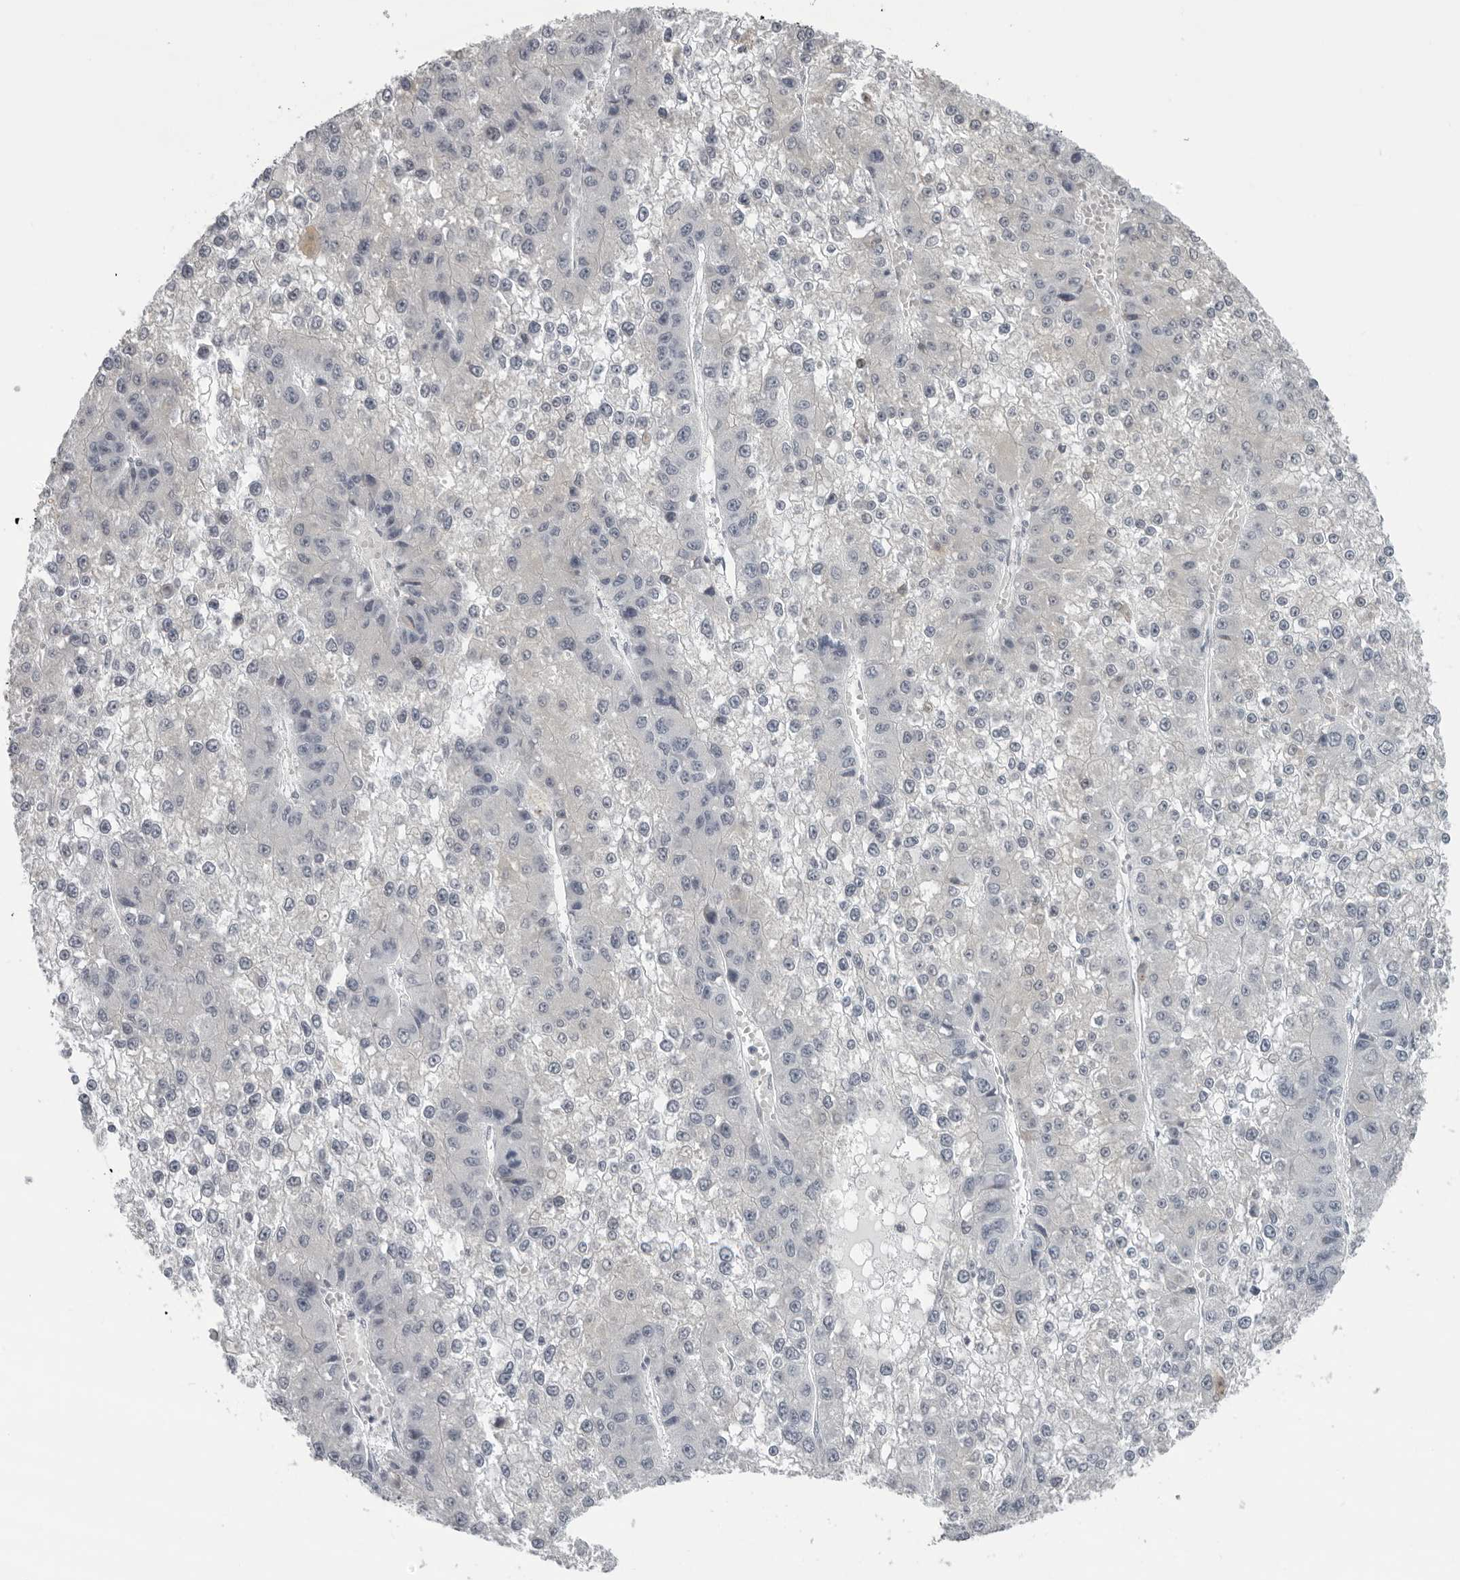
{"staining": {"intensity": "negative", "quantity": "none", "location": "none"}, "tissue": "liver cancer", "cell_type": "Tumor cells", "image_type": "cancer", "snomed": [{"axis": "morphology", "description": "Carcinoma, Hepatocellular, NOS"}, {"axis": "topography", "description": "Liver"}], "caption": "A histopathology image of human liver hepatocellular carcinoma is negative for staining in tumor cells.", "gene": "OPLAH", "patient": {"sex": "female", "age": 73}}